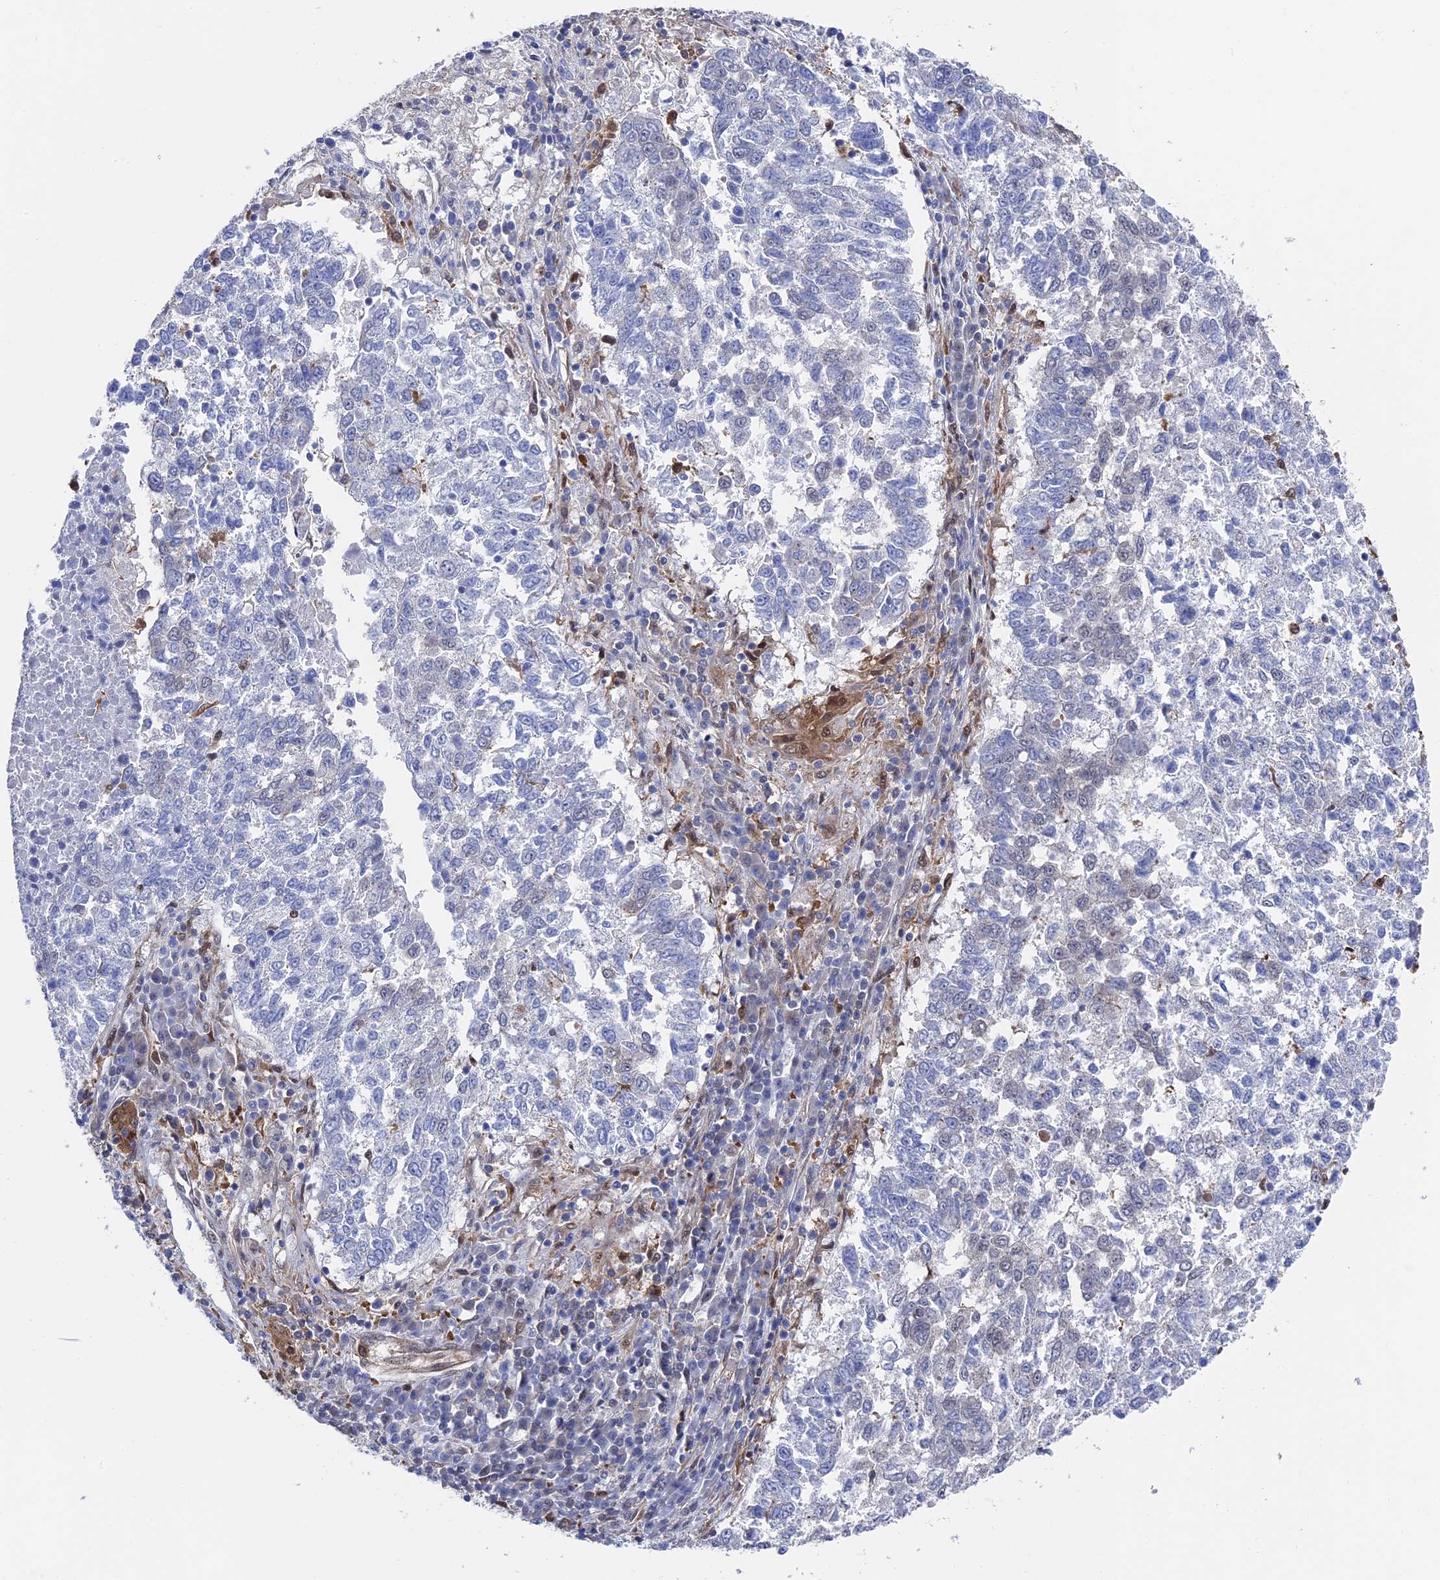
{"staining": {"intensity": "negative", "quantity": "none", "location": "none"}, "tissue": "lung cancer", "cell_type": "Tumor cells", "image_type": "cancer", "snomed": [{"axis": "morphology", "description": "Squamous cell carcinoma, NOS"}, {"axis": "topography", "description": "Lung"}], "caption": "High magnification brightfield microscopy of lung squamous cell carcinoma stained with DAB (3,3'-diaminobenzidine) (brown) and counterstained with hematoxylin (blue): tumor cells show no significant staining. (Immunohistochemistry, brightfield microscopy, high magnification).", "gene": "RNH1", "patient": {"sex": "male", "age": 73}}